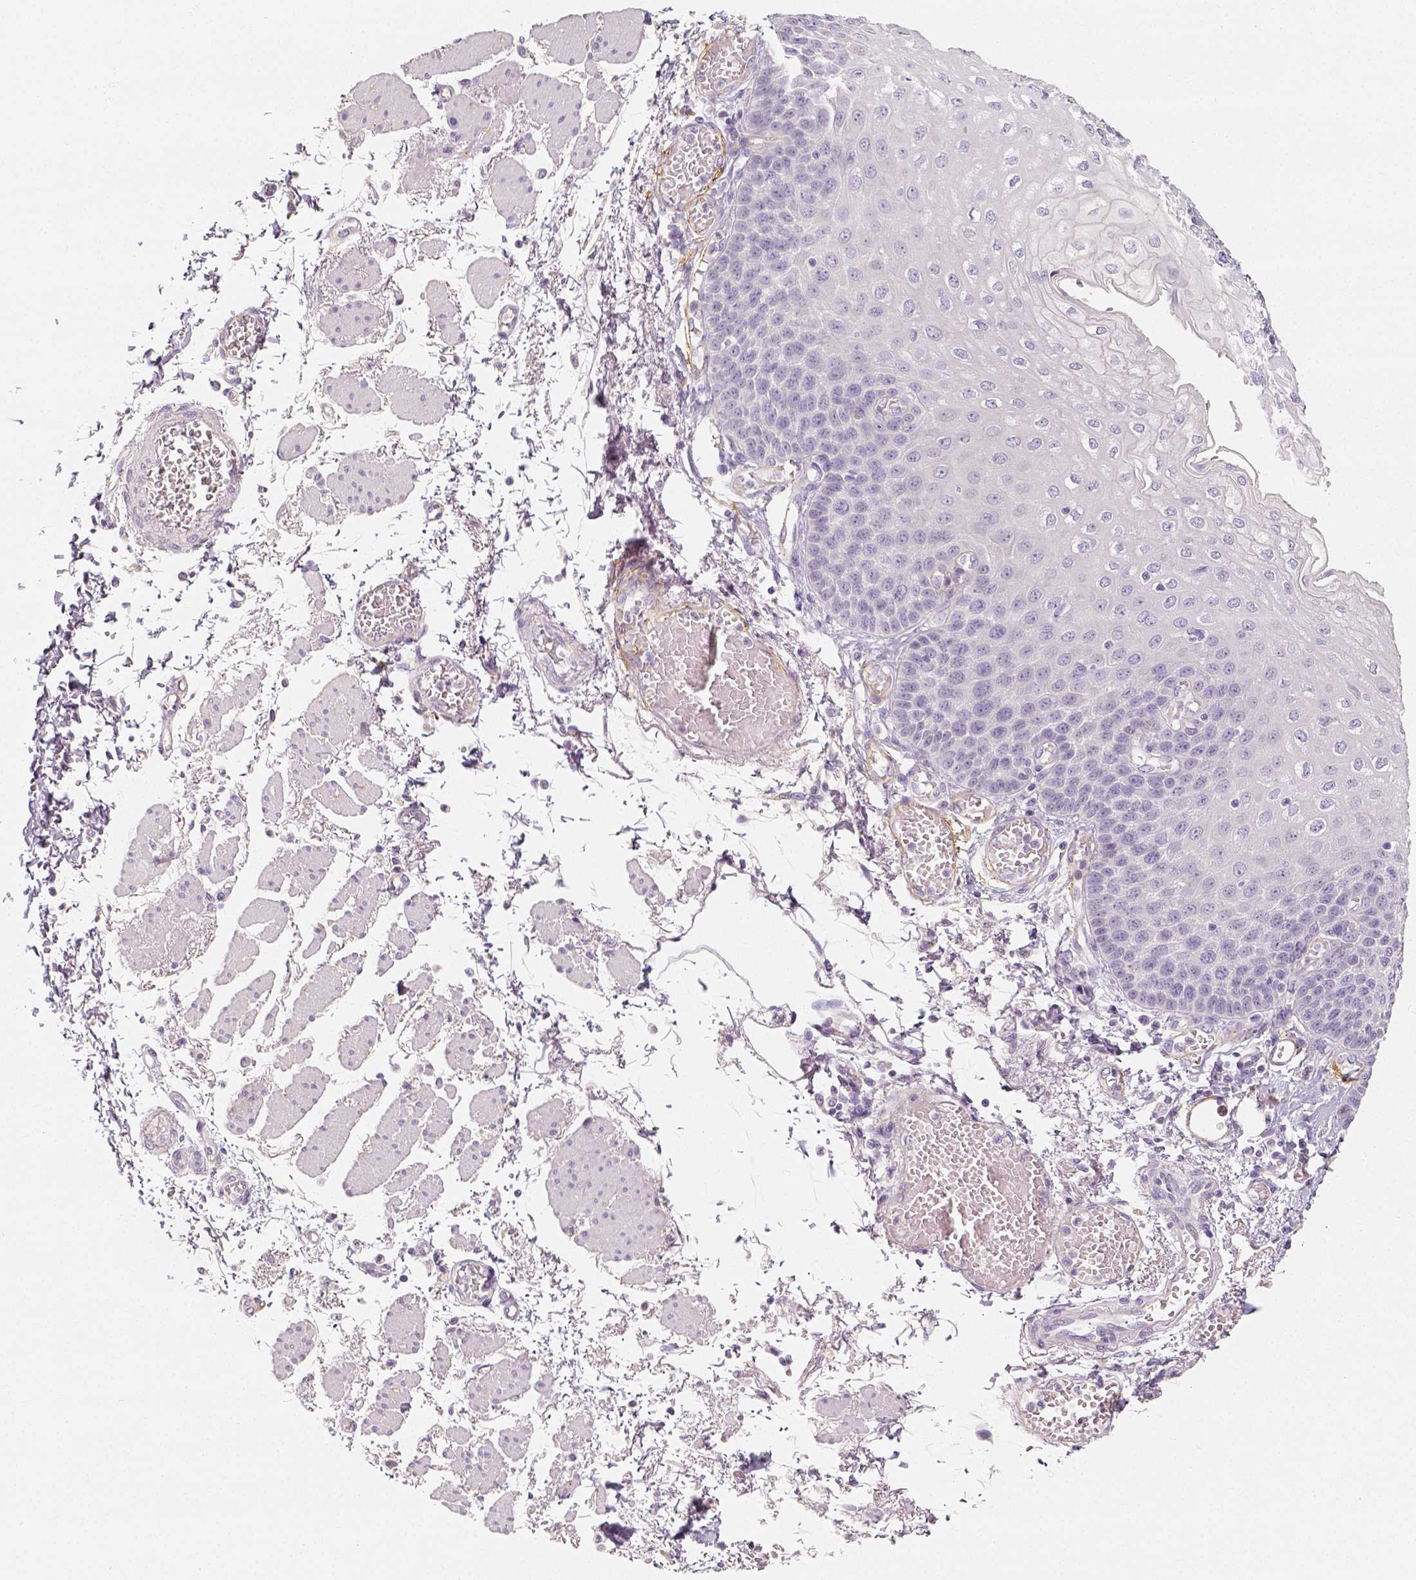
{"staining": {"intensity": "negative", "quantity": "none", "location": "none"}, "tissue": "esophagus", "cell_type": "Squamous epithelial cells", "image_type": "normal", "snomed": [{"axis": "morphology", "description": "Normal tissue, NOS"}, {"axis": "morphology", "description": "Adenocarcinoma, NOS"}, {"axis": "topography", "description": "Esophagus"}], "caption": "The image reveals no staining of squamous epithelial cells in unremarkable esophagus. (DAB (3,3'-diaminobenzidine) immunohistochemistry visualized using brightfield microscopy, high magnification).", "gene": "THY1", "patient": {"sex": "male", "age": 81}}